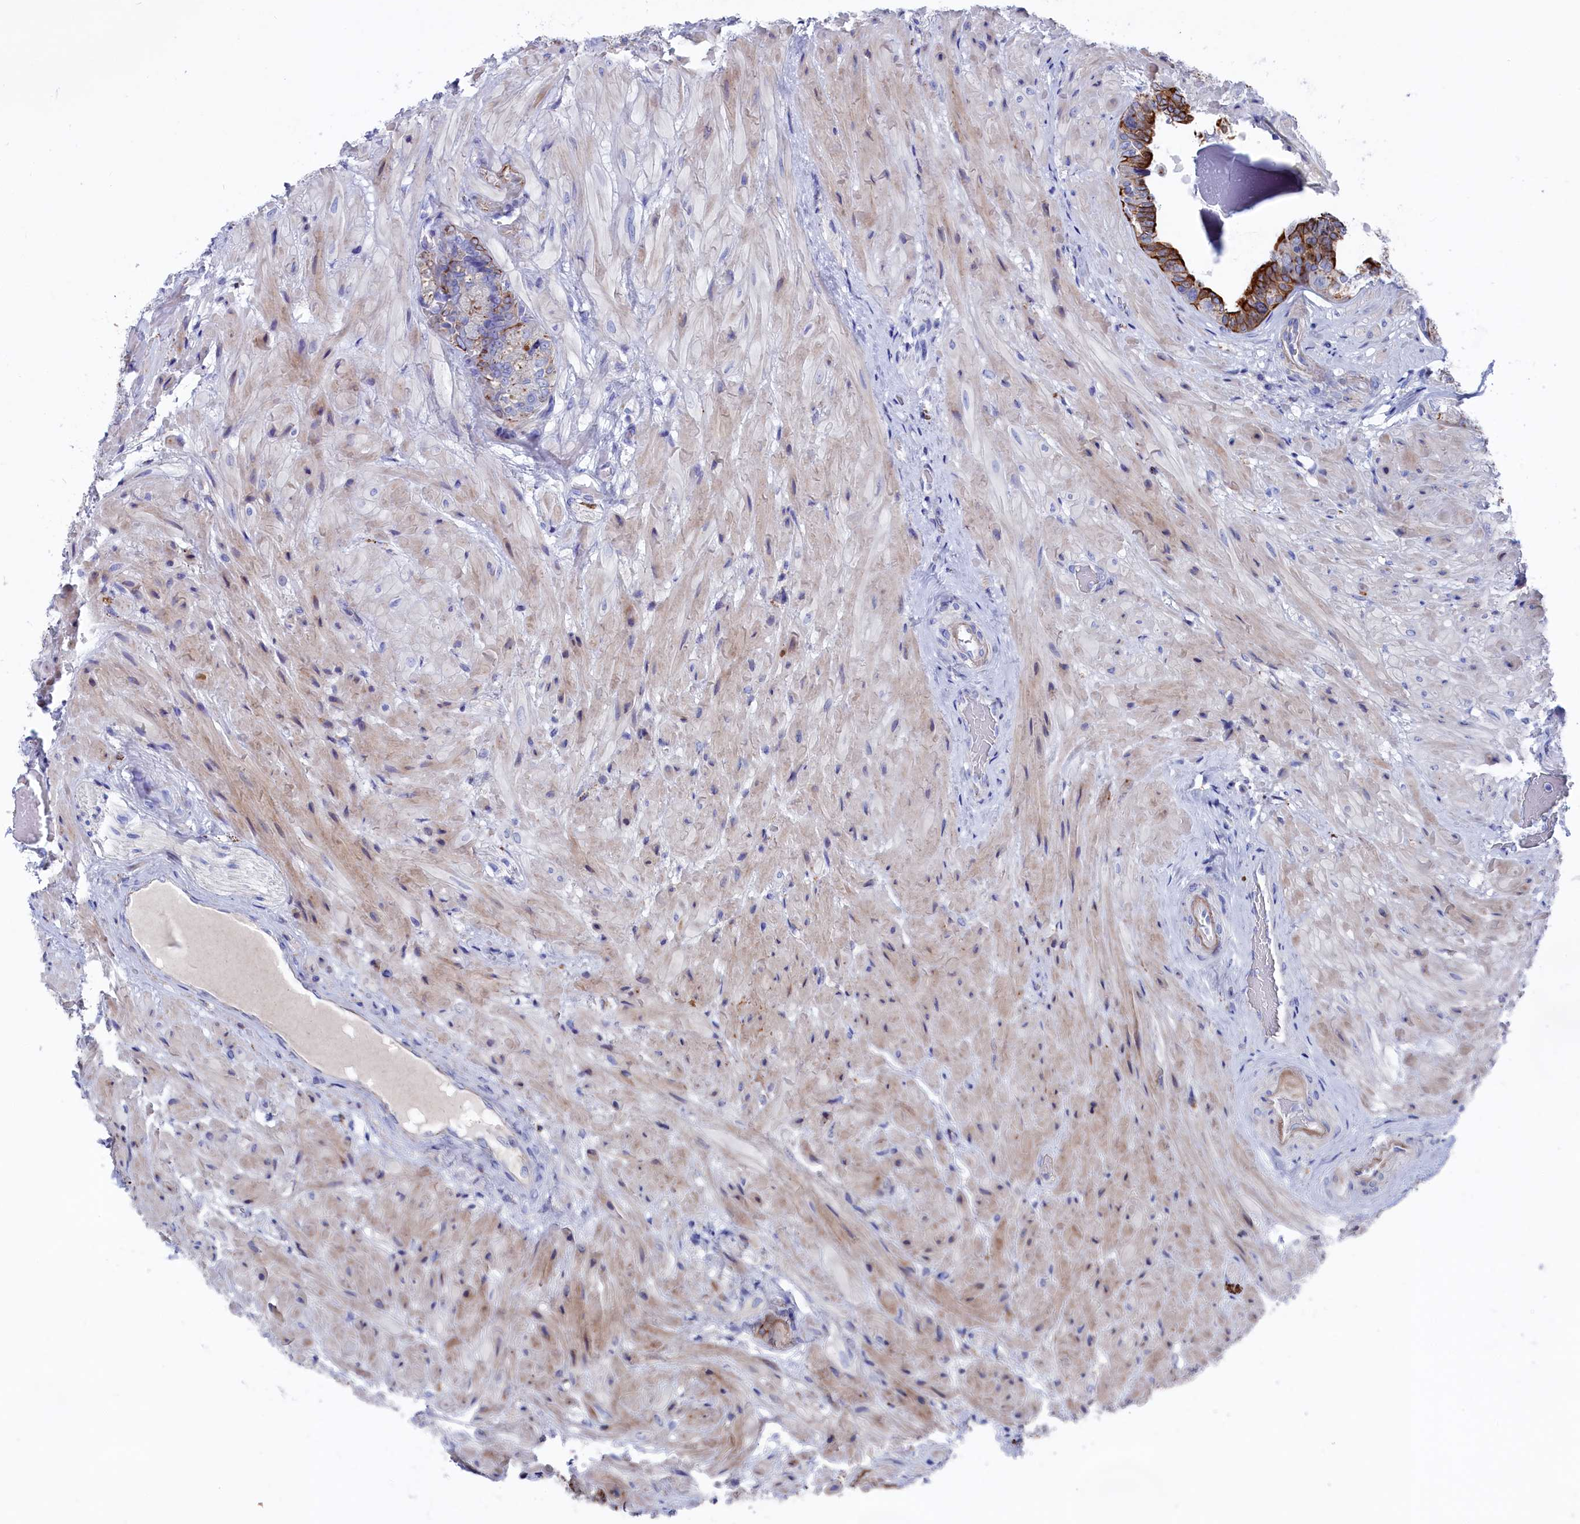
{"staining": {"intensity": "strong", "quantity": "<25%", "location": "cytoplasmic/membranous"}, "tissue": "seminal vesicle", "cell_type": "Glandular cells", "image_type": "normal", "snomed": [{"axis": "morphology", "description": "Normal tissue, NOS"}, {"axis": "topography", "description": "Prostate and seminal vesicle, NOS"}, {"axis": "topography", "description": "Prostate"}, {"axis": "topography", "description": "Seminal veicle"}], "caption": "Seminal vesicle stained for a protein (brown) displays strong cytoplasmic/membranous positive positivity in approximately <25% of glandular cells.", "gene": "NUDT7", "patient": {"sex": "male", "age": 67}}